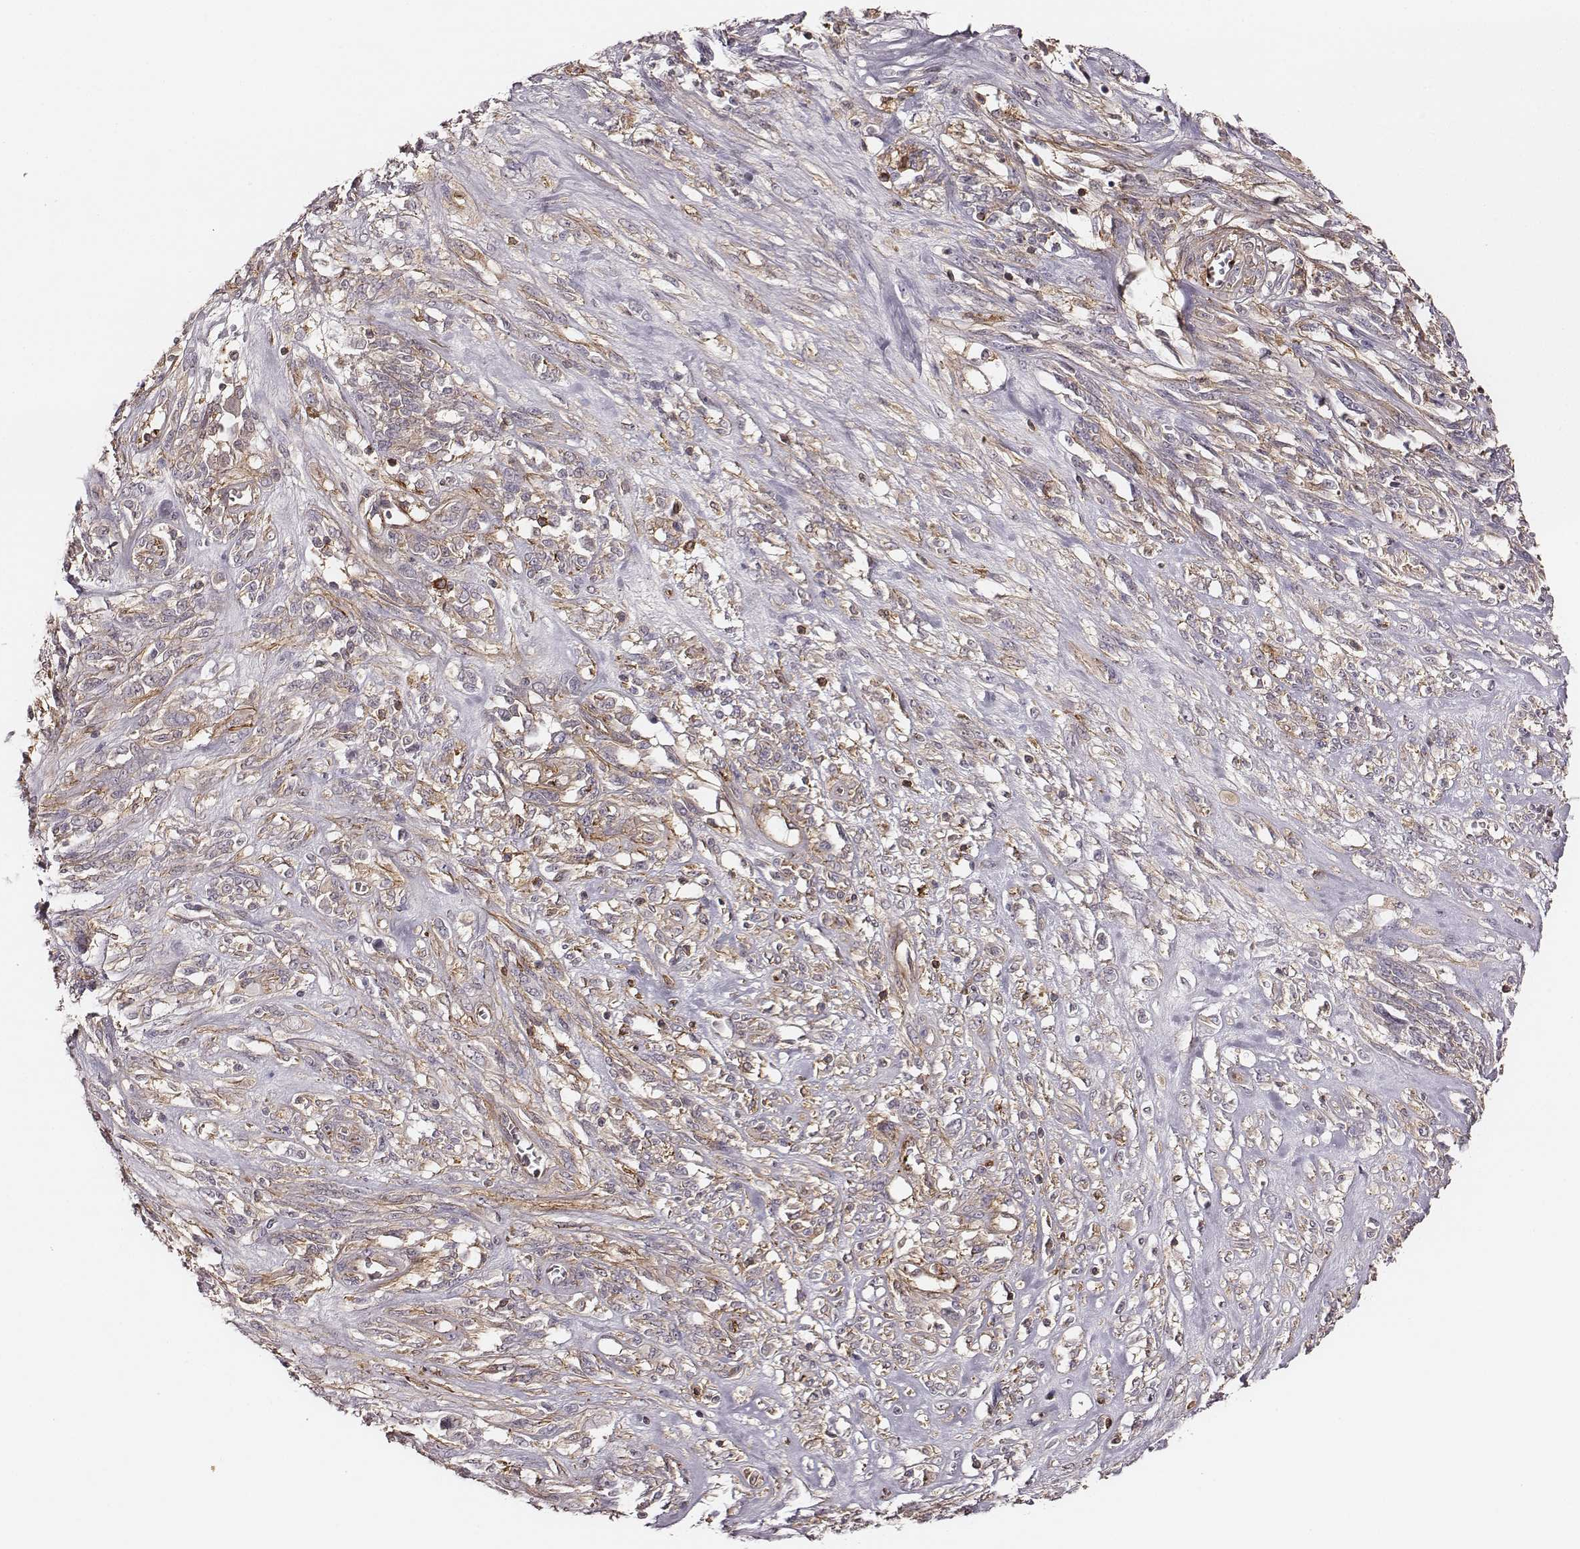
{"staining": {"intensity": "negative", "quantity": "none", "location": "none"}, "tissue": "melanoma", "cell_type": "Tumor cells", "image_type": "cancer", "snomed": [{"axis": "morphology", "description": "Malignant melanoma, NOS"}, {"axis": "topography", "description": "Skin"}], "caption": "This is an immunohistochemistry (IHC) histopathology image of melanoma. There is no expression in tumor cells.", "gene": "ZYX", "patient": {"sex": "female", "age": 91}}